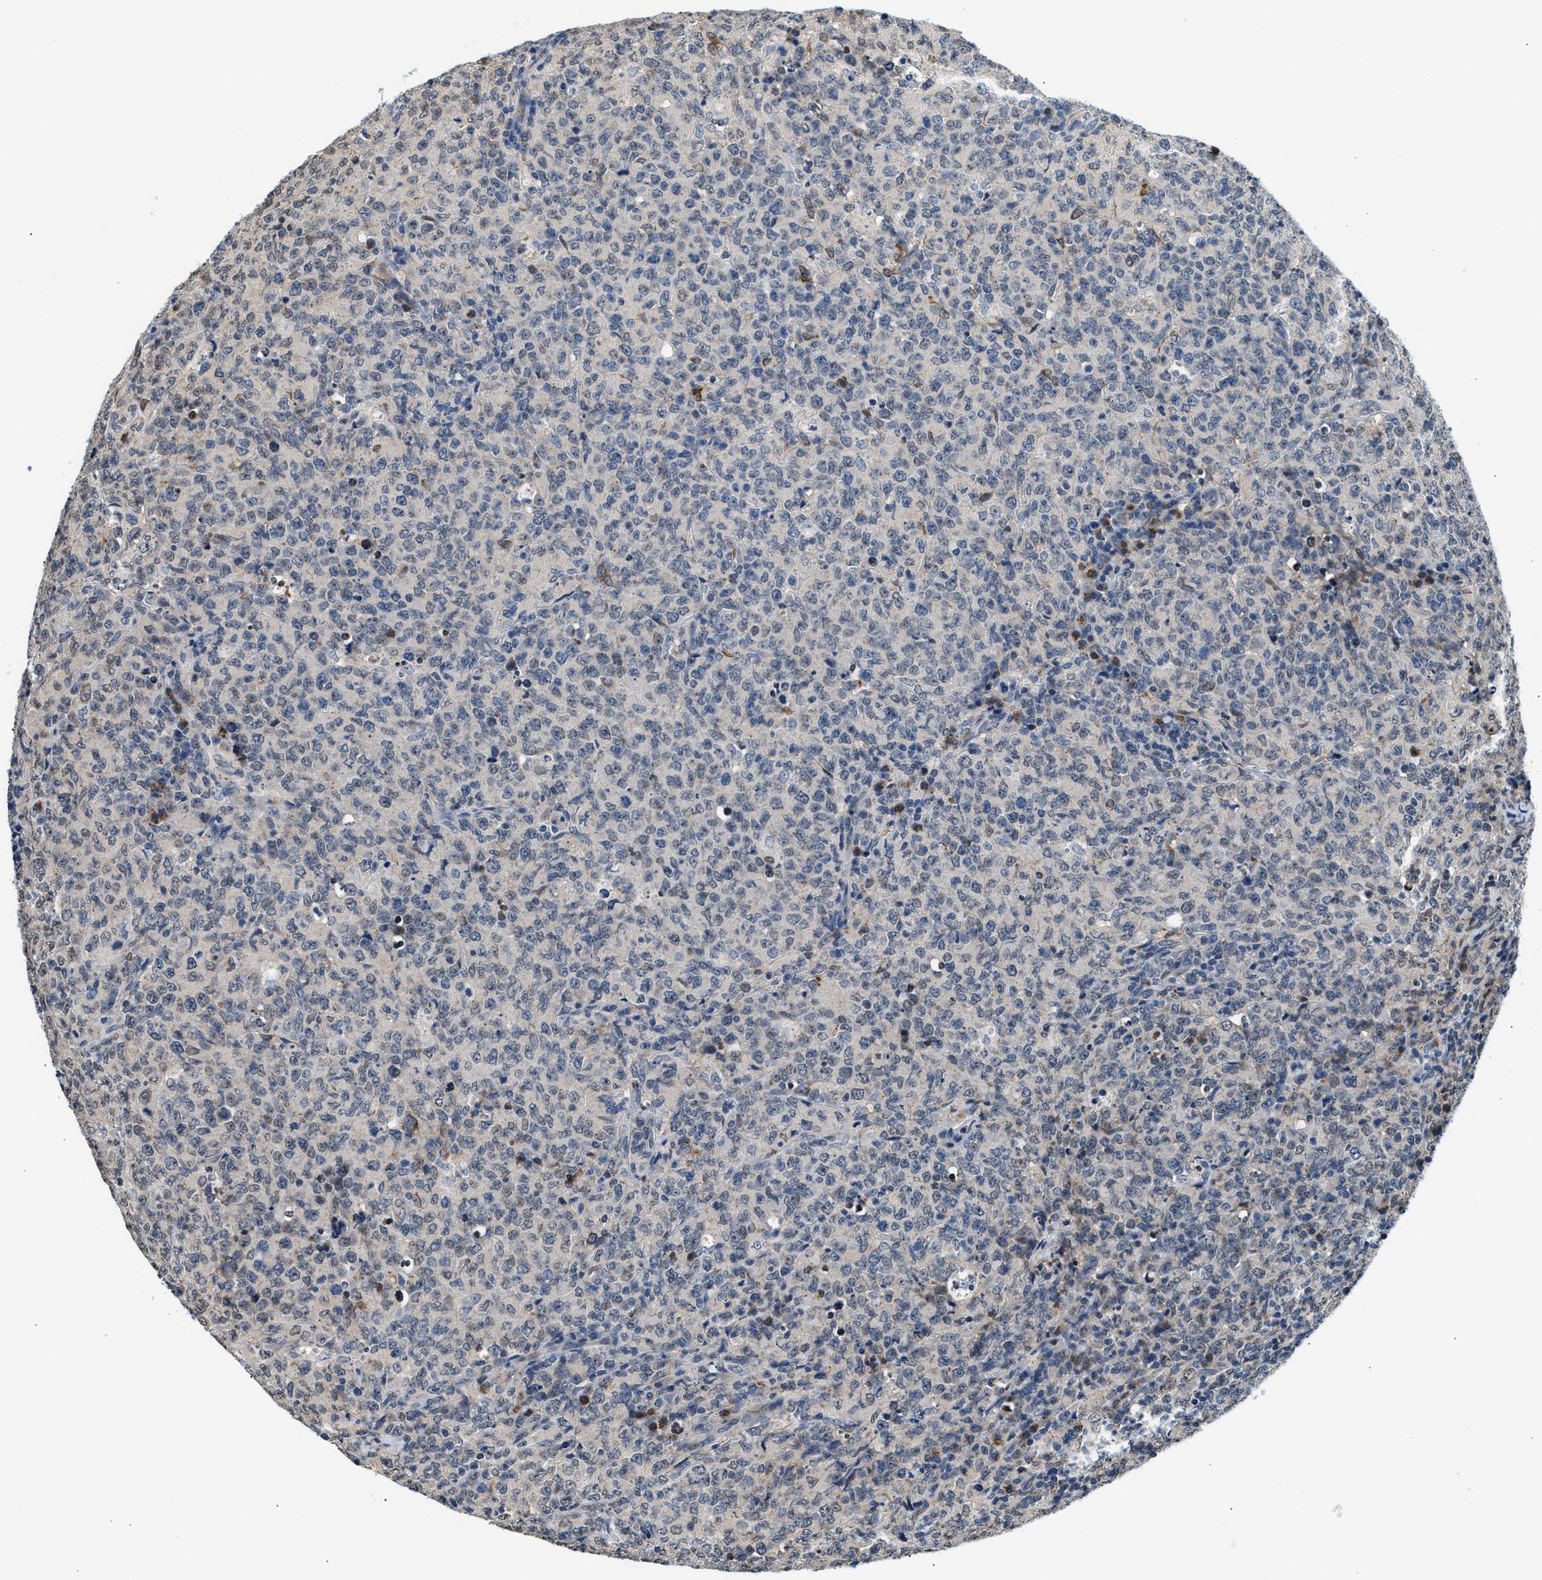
{"staining": {"intensity": "negative", "quantity": "none", "location": "none"}, "tissue": "lymphoma", "cell_type": "Tumor cells", "image_type": "cancer", "snomed": [{"axis": "morphology", "description": "Malignant lymphoma, non-Hodgkin's type, High grade"}, {"axis": "topography", "description": "Tonsil"}], "caption": "Image shows no protein staining in tumor cells of malignant lymphoma, non-Hodgkin's type (high-grade) tissue.", "gene": "KCNMB2", "patient": {"sex": "female", "age": 36}}